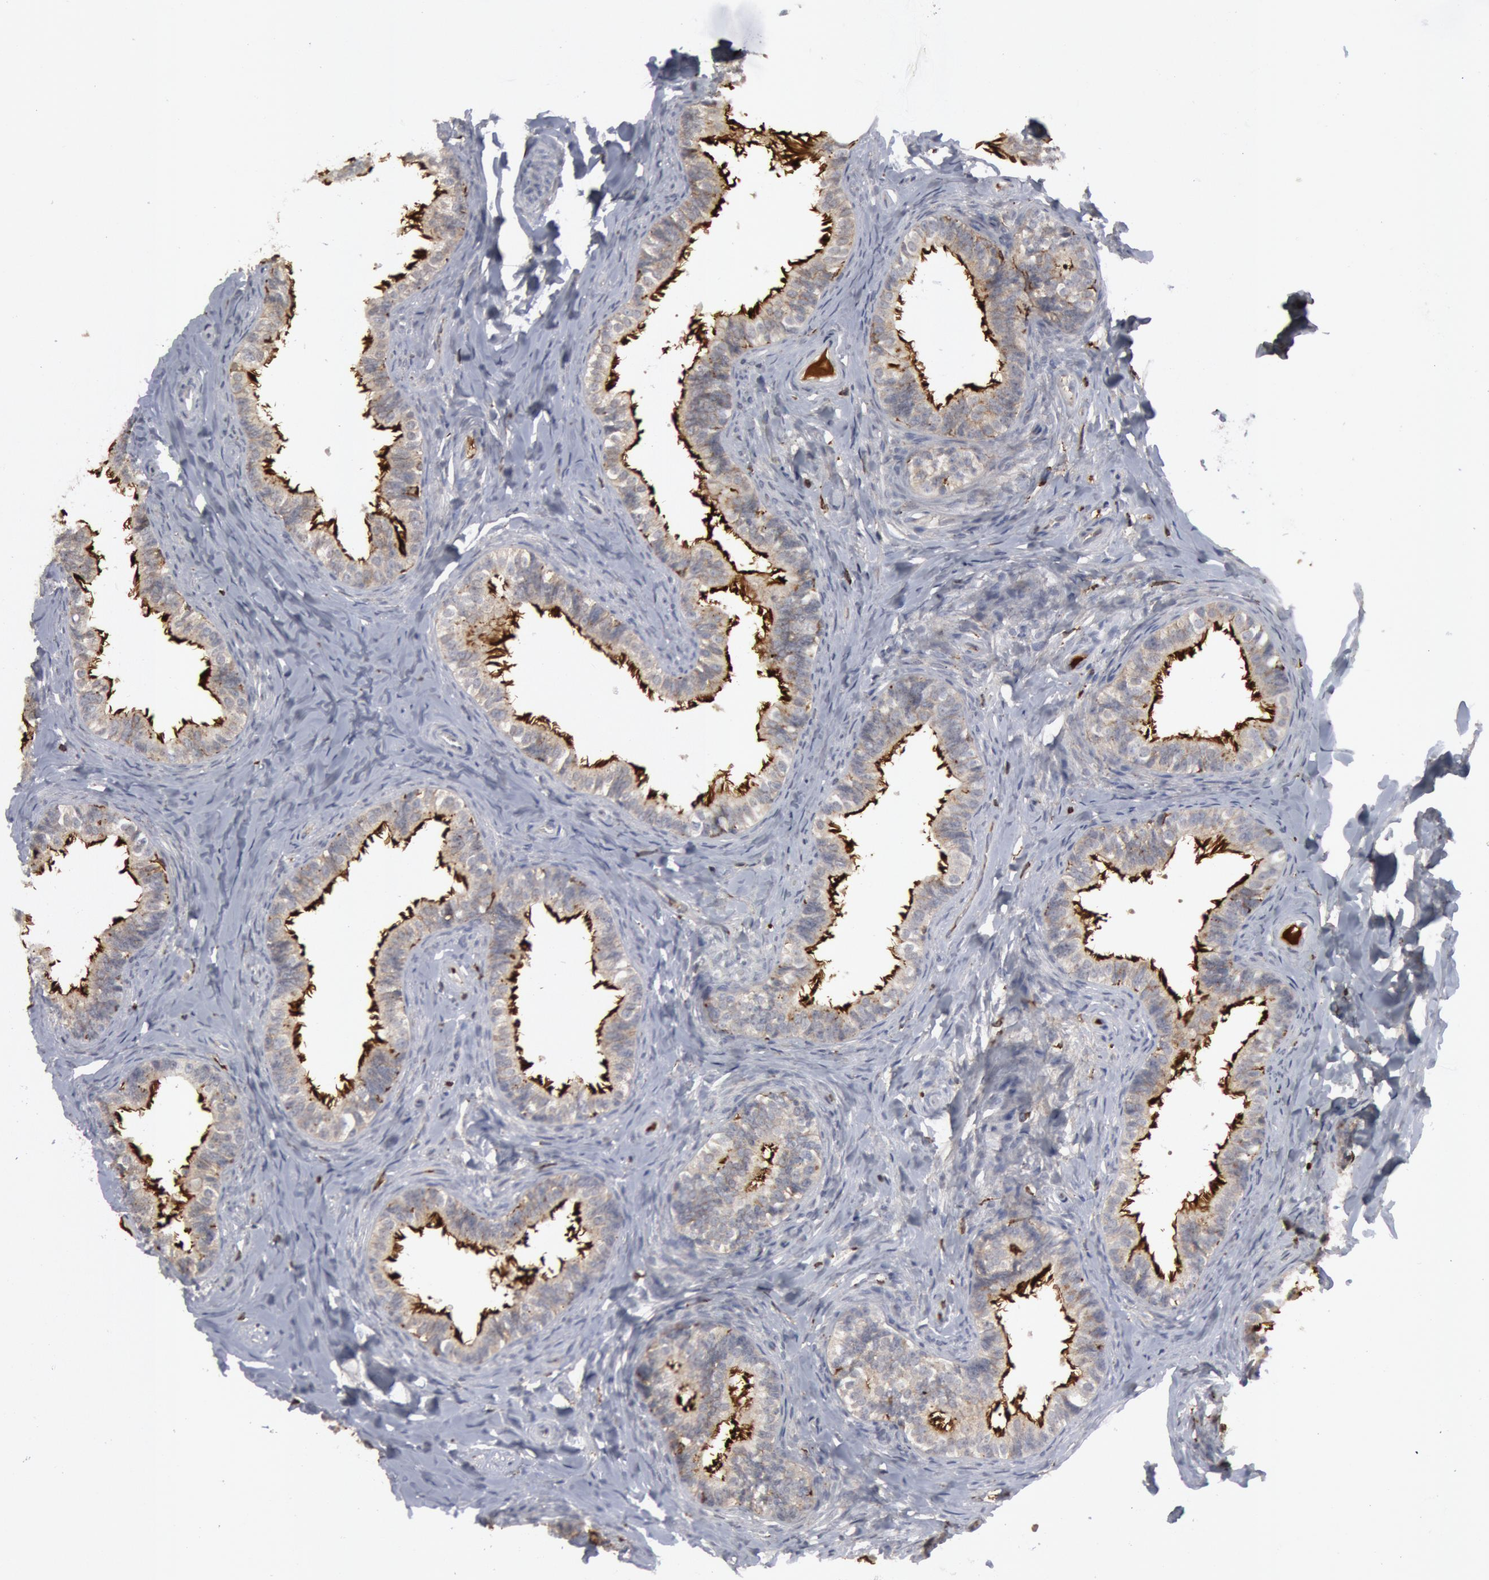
{"staining": {"intensity": "negative", "quantity": "none", "location": "none"}, "tissue": "epididymis", "cell_type": "Glandular cells", "image_type": "normal", "snomed": [{"axis": "morphology", "description": "Normal tissue, NOS"}, {"axis": "topography", "description": "Epididymis"}], "caption": "The immunohistochemistry histopathology image has no significant expression in glandular cells of epididymis. (Stains: DAB immunohistochemistry with hematoxylin counter stain, Microscopy: brightfield microscopy at high magnification).", "gene": "C1QC", "patient": {"sex": "male", "age": 26}}